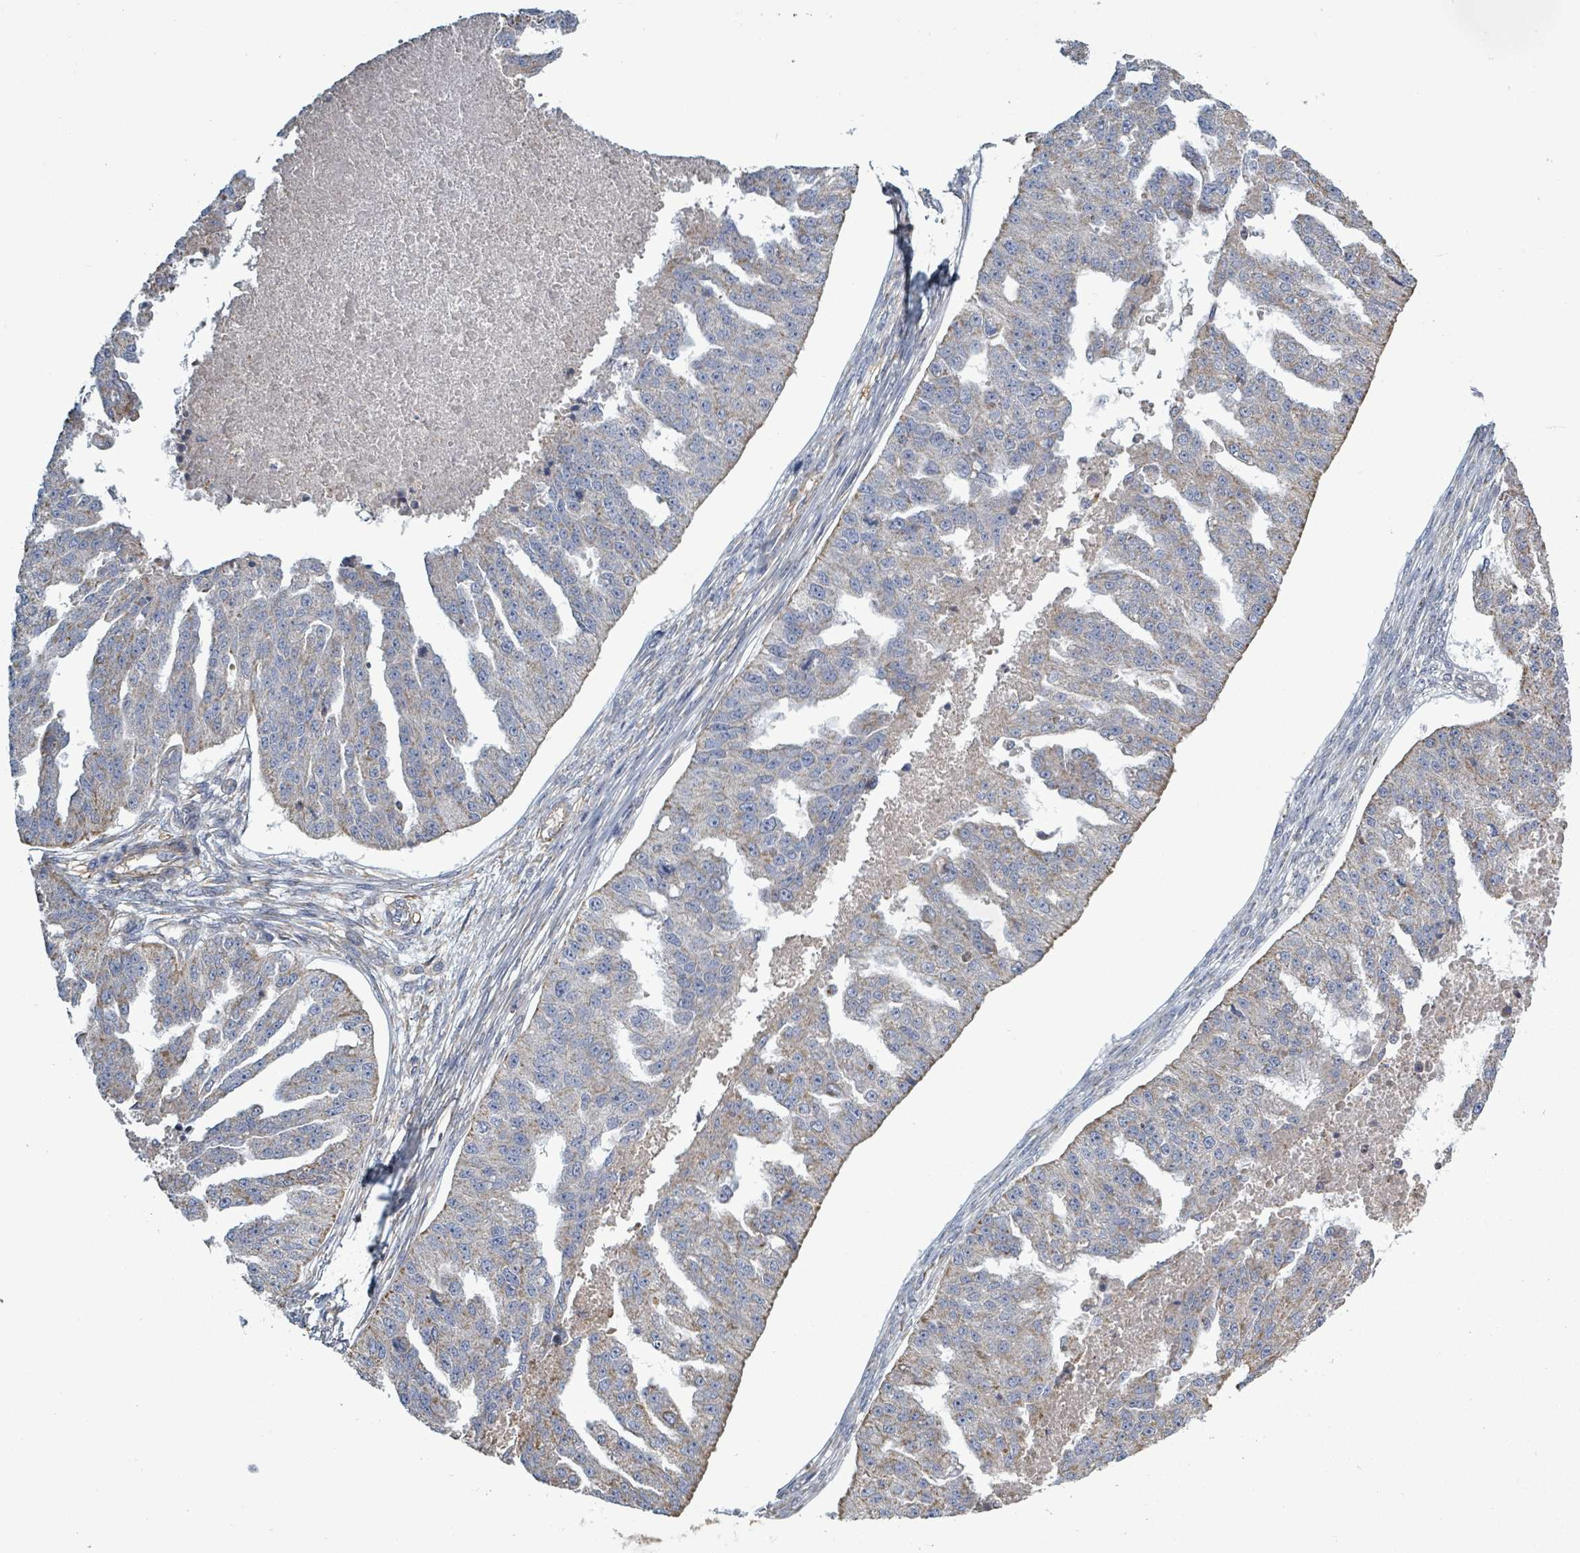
{"staining": {"intensity": "moderate", "quantity": "25%-75%", "location": "cytoplasmic/membranous"}, "tissue": "ovarian cancer", "cell_type": "Tumor cells", "image_type": "cancer", "snomed": [{"axis": "morphology", "description": "Cystadenocarcinoma, serous, NOS"}, {"axis": "topography", "description": "Ovary"}], "caption": "Serous cystadenocarcinoma (ovarian) stained for a protein exhibits moderate cytoplasmic/membranous positivity in tumor cells.", "gene": "ADCK1", "patient": {"sex": "female", "age": 58}}